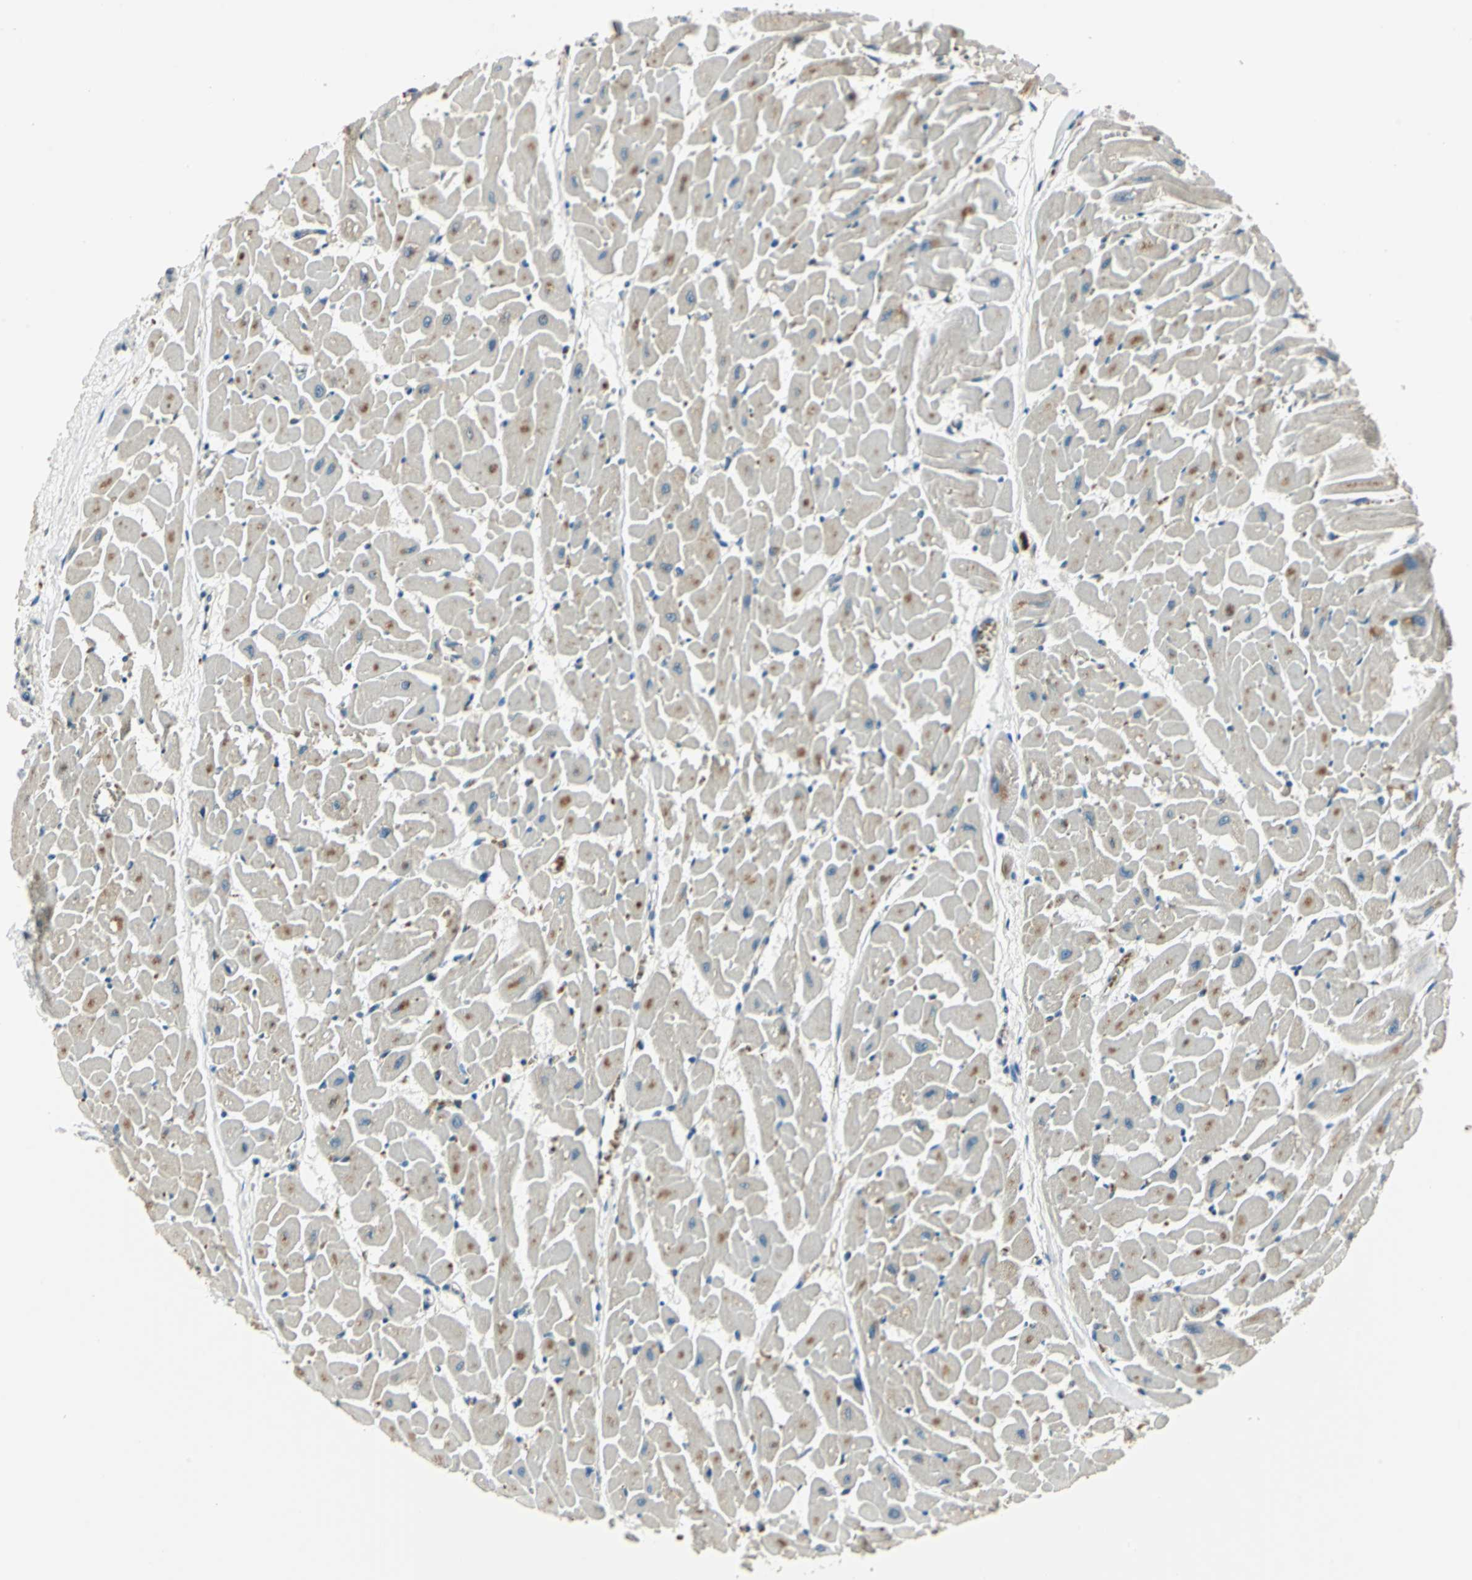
{"staining": {"intensity": "weak", "quantity": "<25%", "location": "cytoplasmic/membranous"}, "tissue": "heart muscle", "cell_type": "Cardiomyocytes", "image_type": "normal", "snomed": [{"axis": "morphology", "description": "Normal tissue, NOS"}, {"axis": "topography", "description": "Heart"}], "caption": "An immunohistochemistry (IHC) histopathology image of normal heart muscle is shown. There is no staining in cardiomyocytes of heart muscle. (Immunohistochemistry (ihc), brightfield microscopy, high magnification).", "gene": "NIT1", "patient": {"sex": "female", "age": 19}}